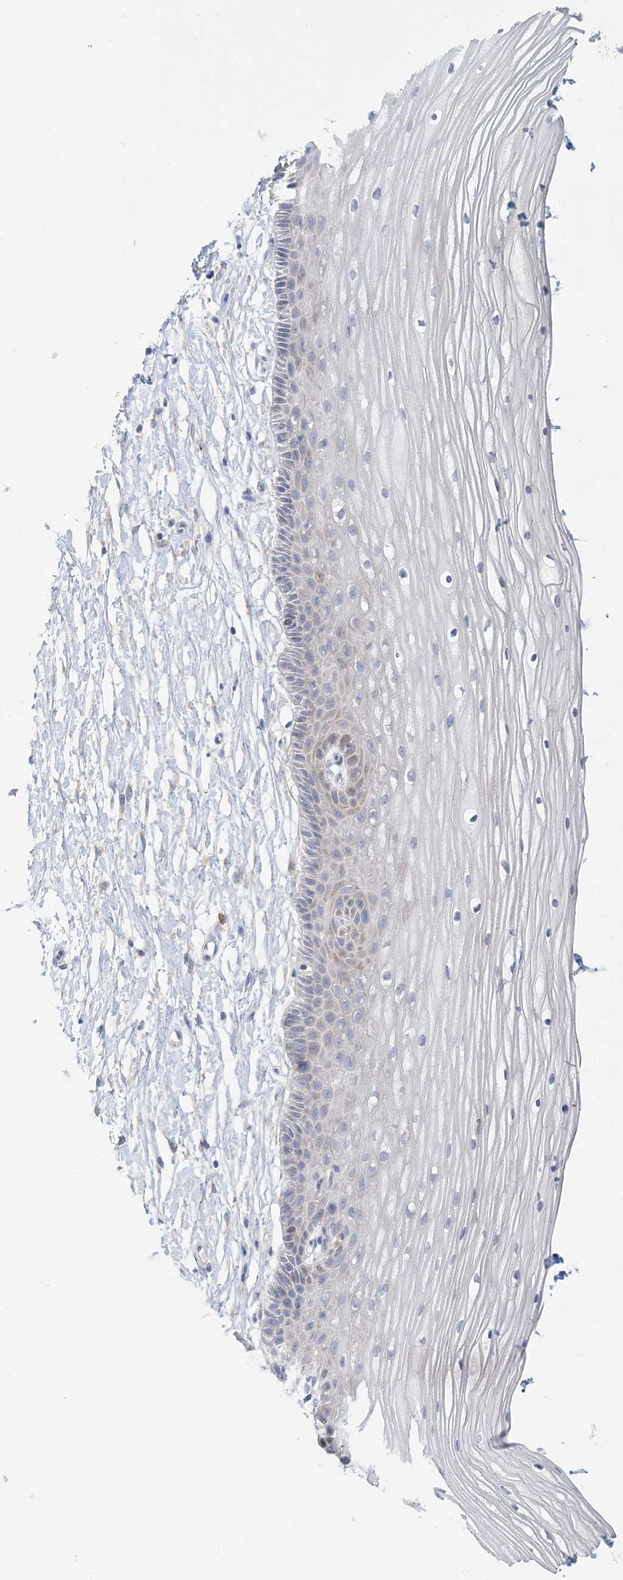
{"staining": {"intensity": "negative", "quantity": "none", "location": "none"}, "tissue": "vagina", "cell_type": "Squamous epithelial cells", "image_type": "normal", "snomed": [{"axis": "morphology", "description": "Normal tissue, NOS"}, {"axis": "topography", "description": "Vagina"}, {"axis": "topography", "description": "Cervix"}], "caption": "IHC histopathology image of normal vagina: human vagina stained with DAB (3,3'-diaminobenzidine) reveals no significant protein expression in squamous epithelial cells.", "gene": "ZNF385D", "patient": {"sex": "female", "age": 40}}